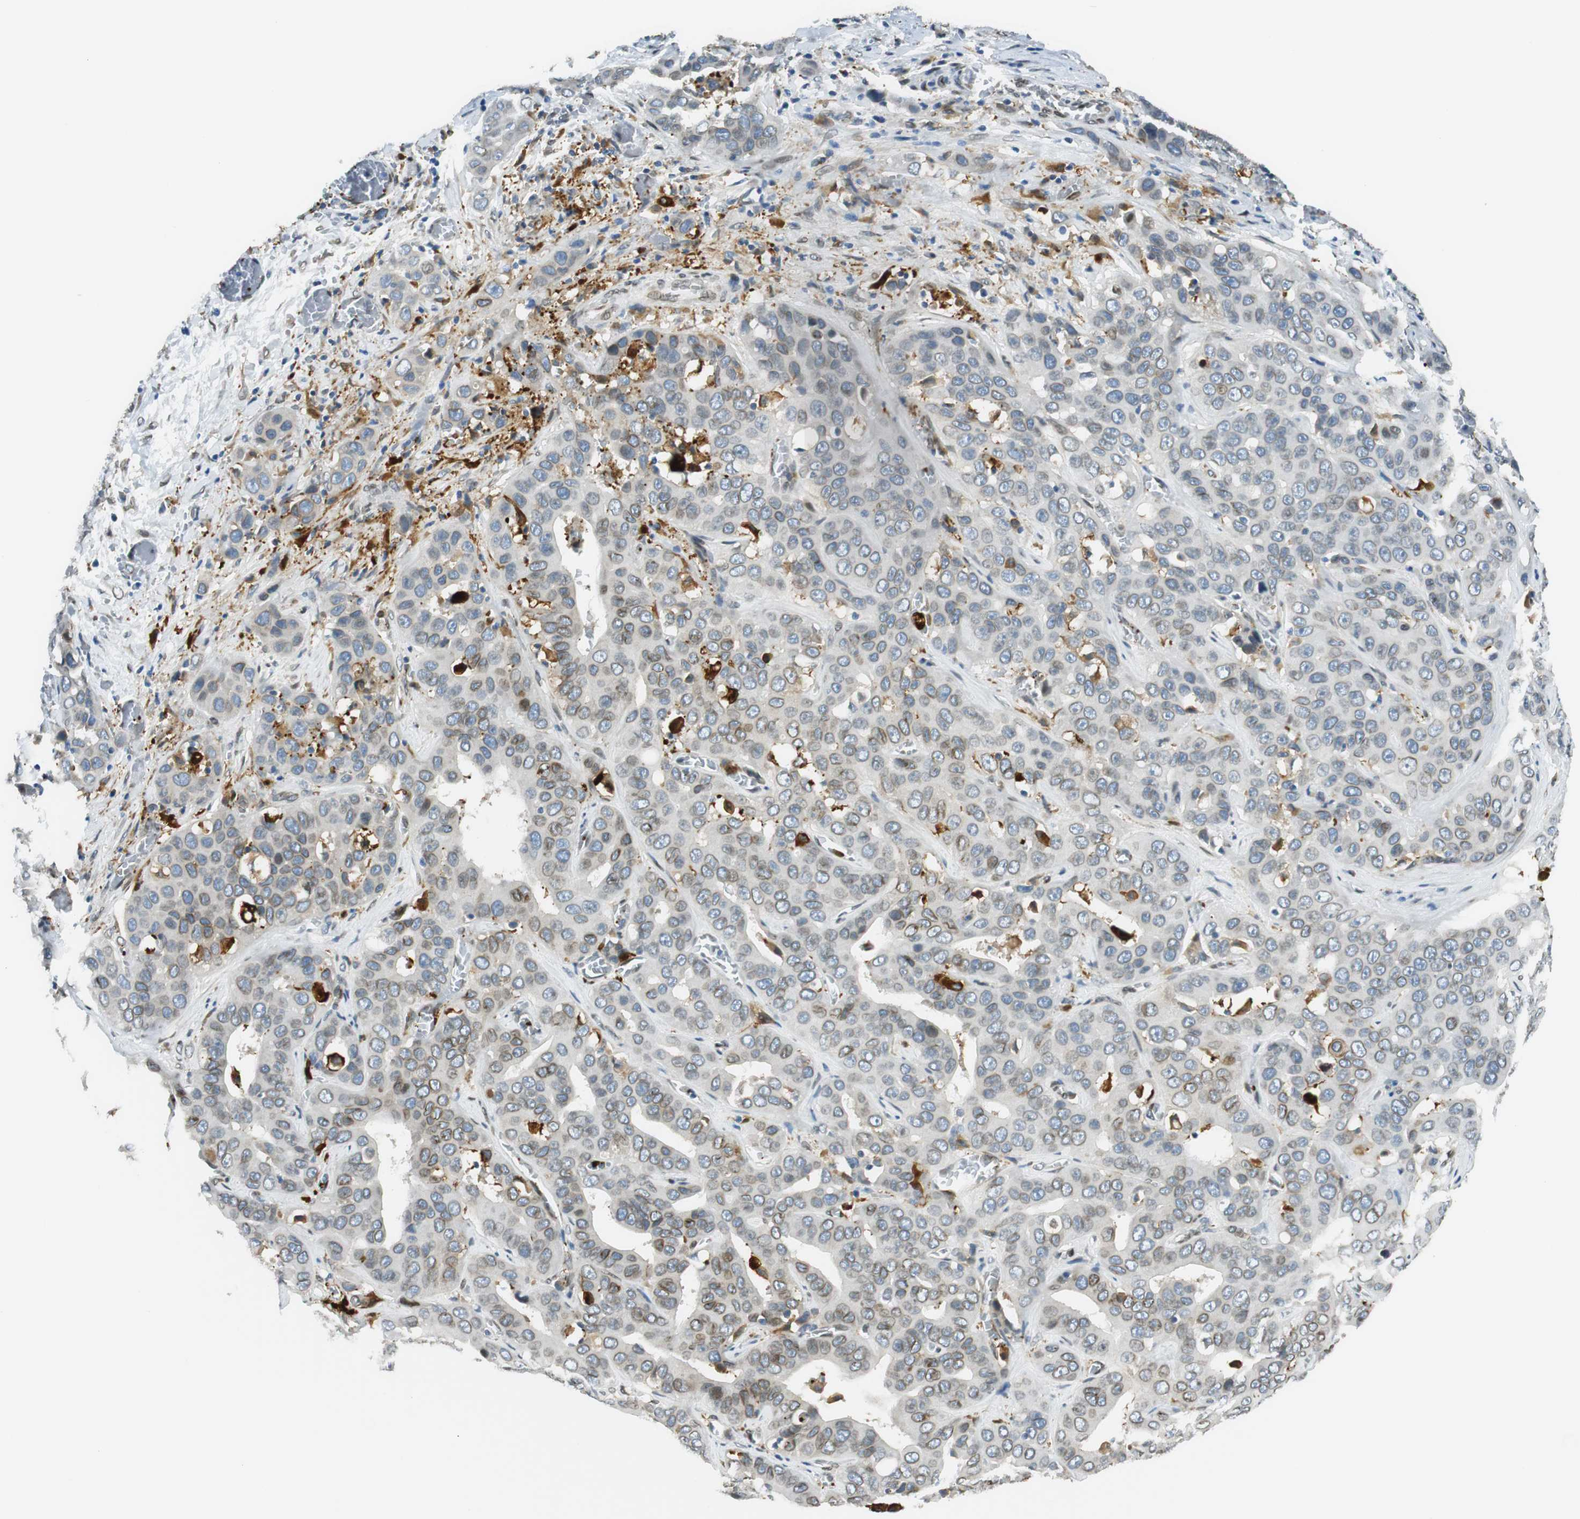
{"staining": {"intensity": "moderate", "quantity": "25%-75%", "location": "nuclear"}, "tissue": "liver cancer", "cell_type": "Tumor cells", "image_type": "cancer", "snomed": [{"axis": "morphology", "description": "Cholangiocarcinoma"}, {"axis": "topography", "description": "Liver"}], "caption": "A brown stain shows moderate nuclear positivity of a protein in human liver cancer (cholangiocarcinoma) tumor cells.", "gene": "TMEM260", "patient": {"sex": "female", "age": 52}}